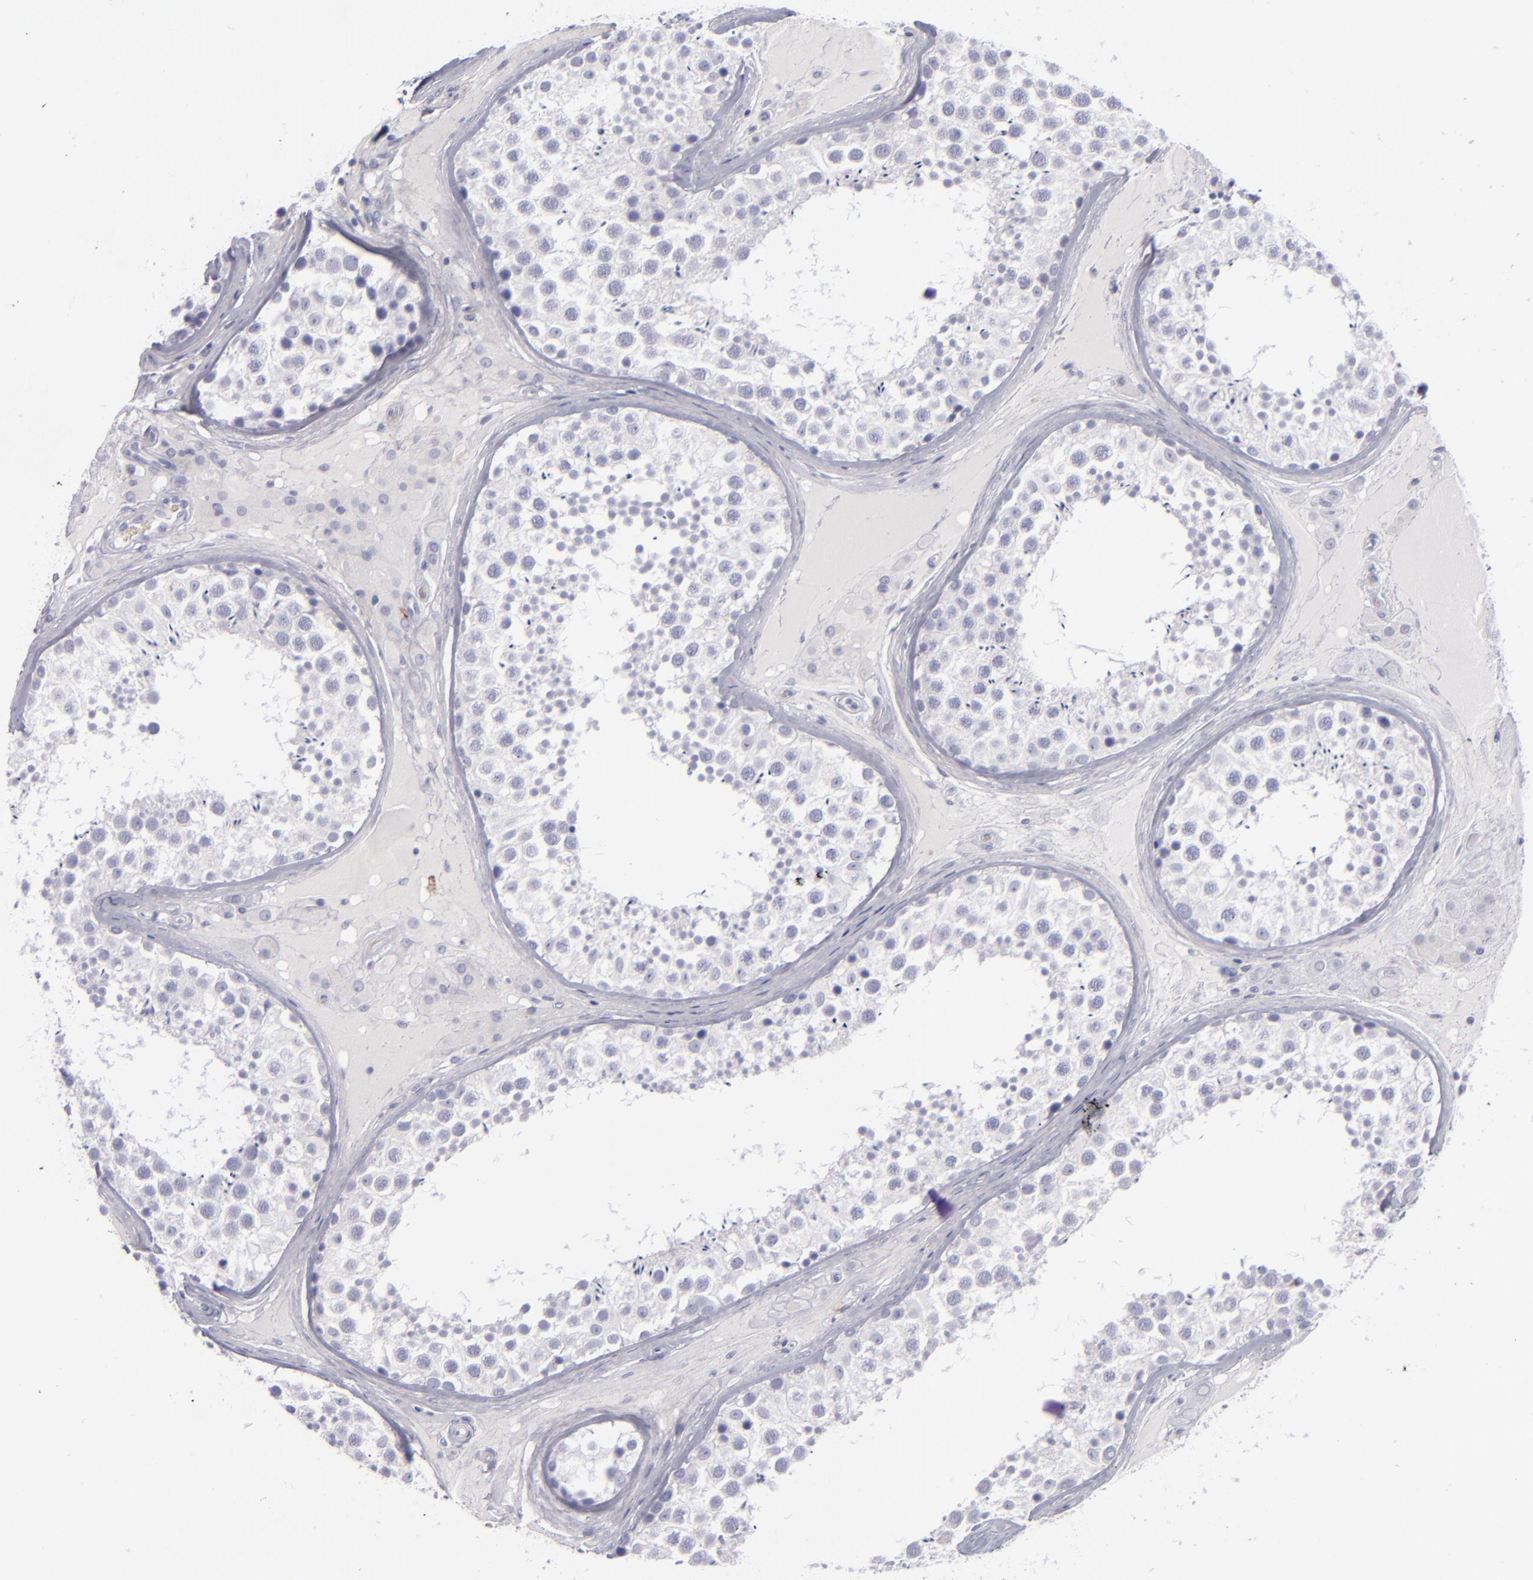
{"staining": {"intensity": "negative", "quantity": "none", "location": "none"}, "tissue": "testis", "cell_type": "Cells in seminiferous ducts", "image_type": "normal", "snomed": [{"axis": "morphology", "description": "Normal tissue, NOS"}, {"axis": "topography", "description": "Testis"}], "caption": "A photomicrograph of testis stained for a protein reveals no brown staining in cells in seminiferous ducts. (Brightfield microscopy of DAB (3,3'-diaminobenzidine) immunohistochemistry (IHC) at high magnification).", "gene": "CD22", "patient": {"sex": "male", "age": 46}}